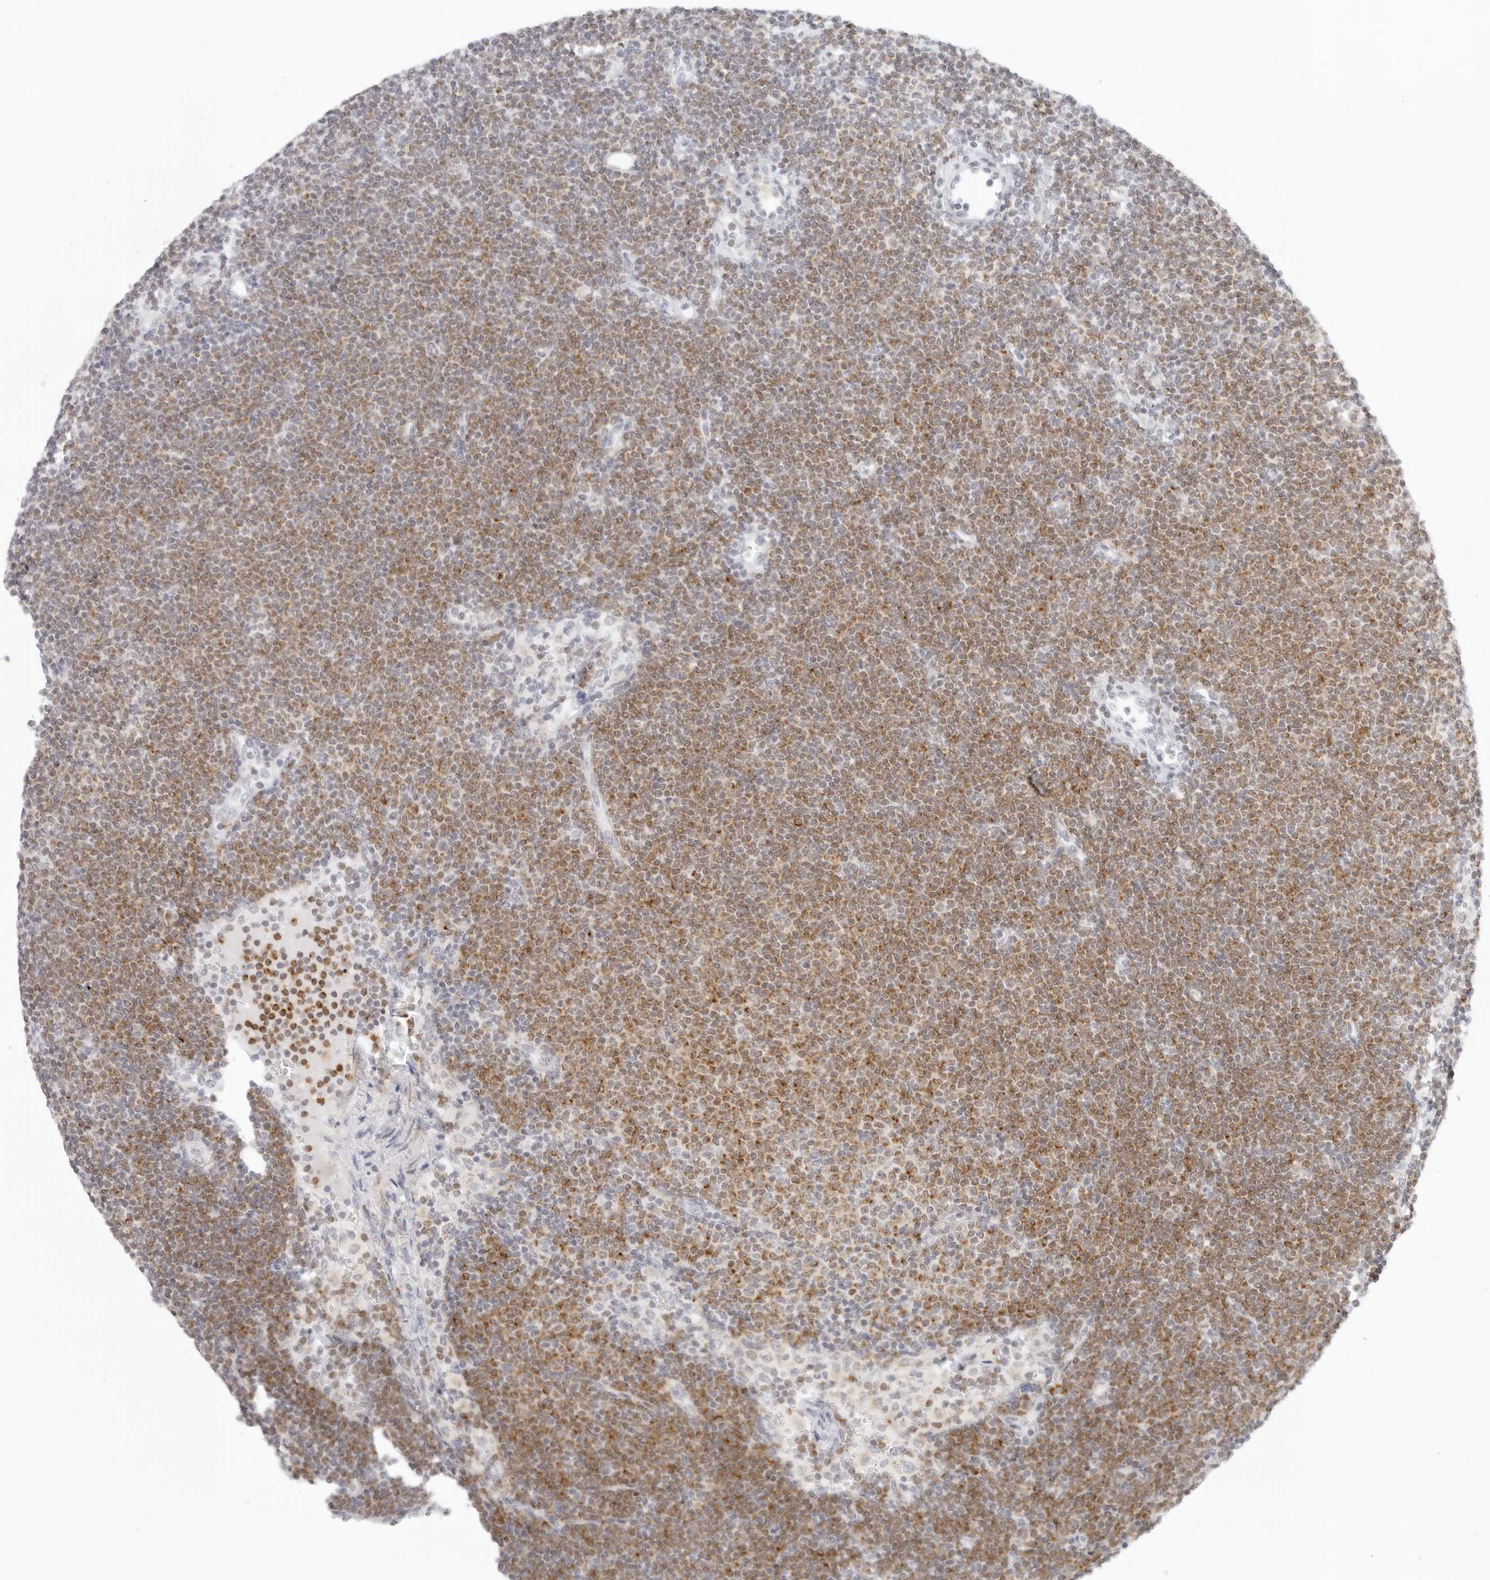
{"staining": {"intensity": "moderate", "quantity": "25%-75%", "location": "cytoplasmic/membranous"}, "tissue": "lymphoma", "cell_type": "Tumor cells", "image_type": "cancer", "snomed": [{"axis": "morphology", "description": "Malignant lymphoma, non-Hodgkin's type, Low grade"}, {"axis": "topography", "description": "Lymph node"}], "caption": "Protein analysis of low-grade malignant lymphoma, non-Hodgkin's type tissue demonstrates moderate cytoplasmic/membranous expression in approximately 25%-75% of tumor cells.", "gene": "RPS6KC1", "patient": {"sex": "female", "age": 53}}